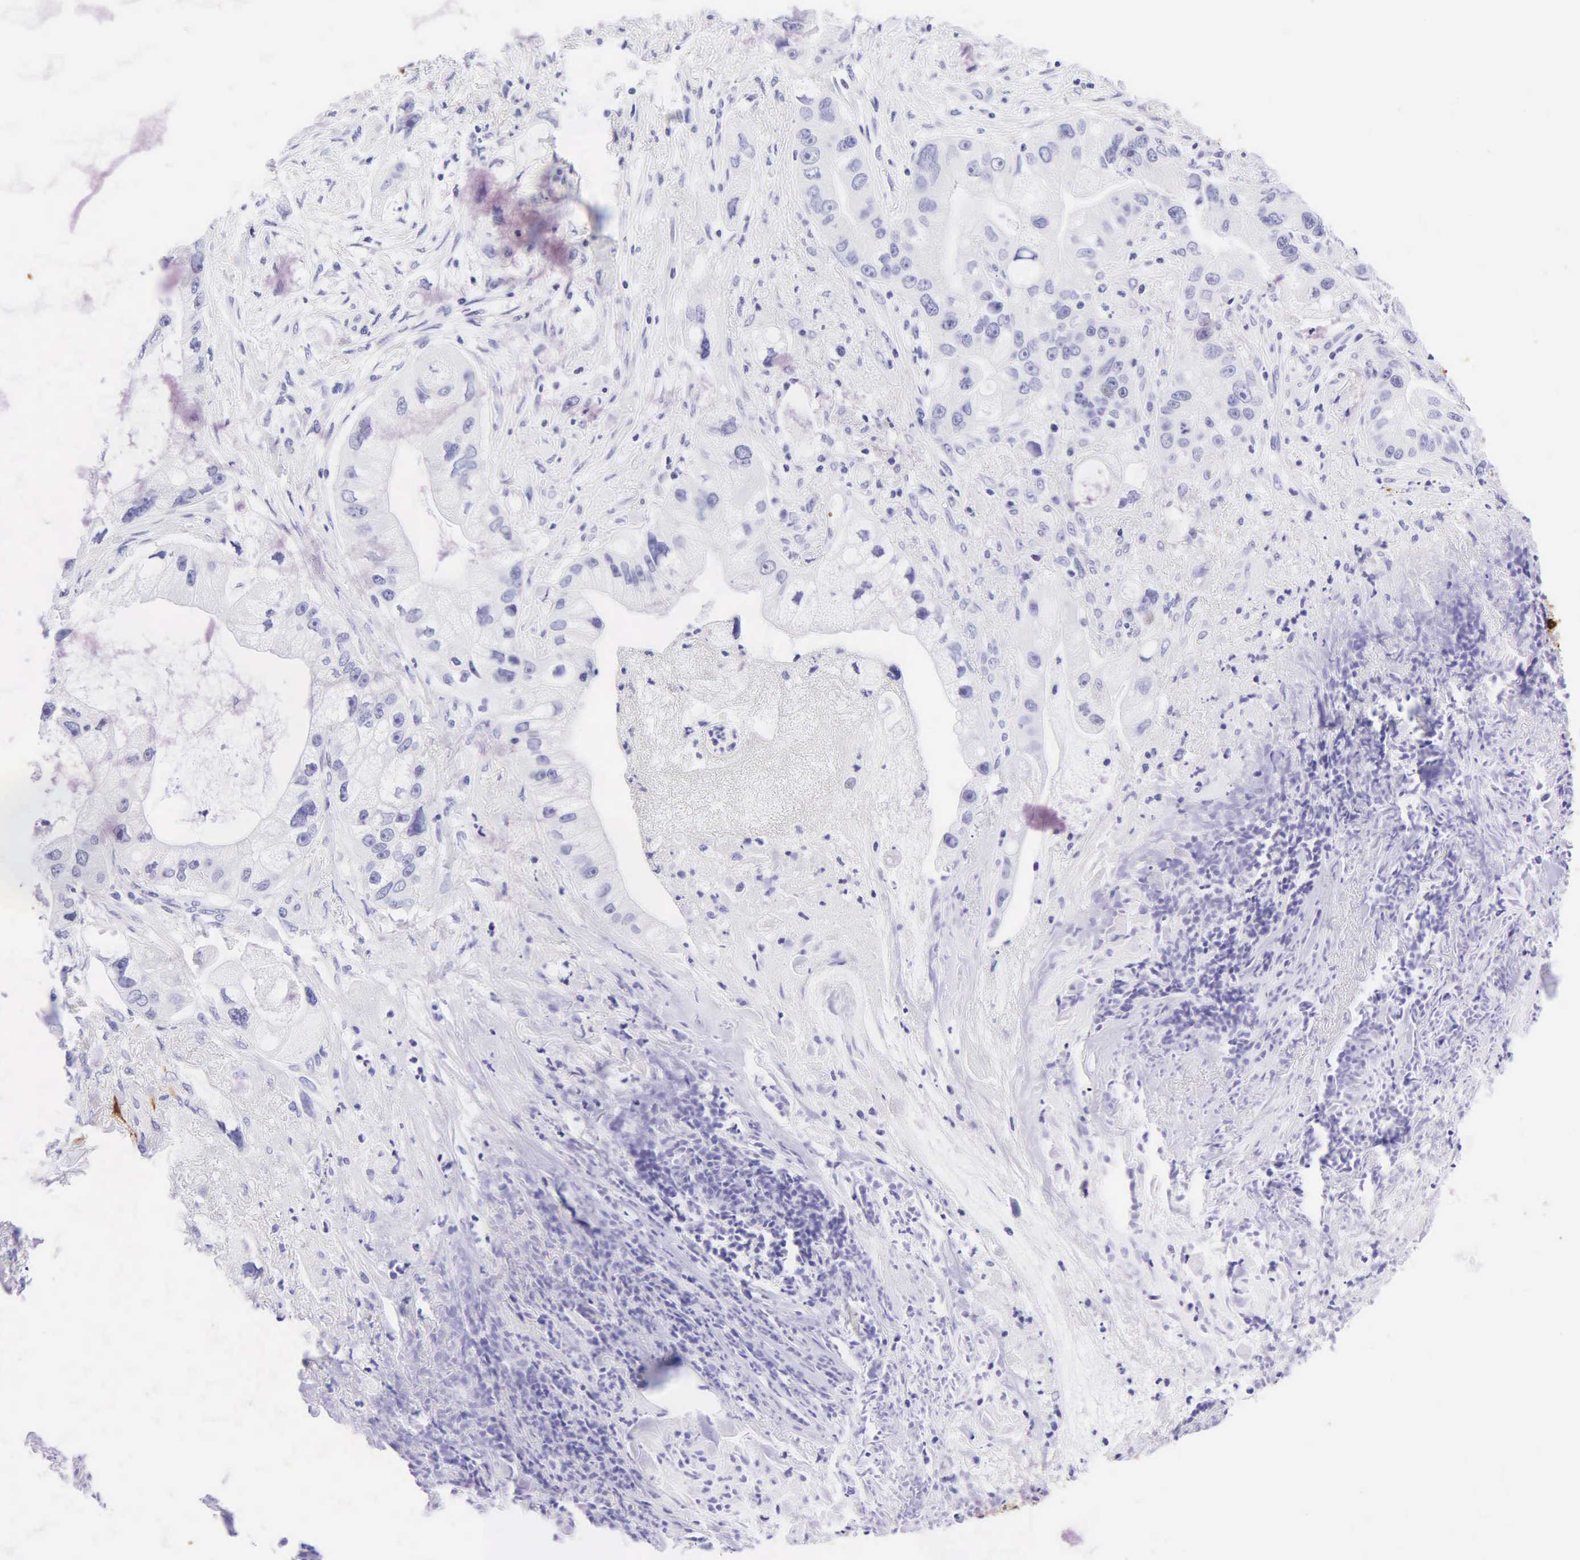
{"staining": {"intensity": "negative", "quantity": "none", "location": "none"}, "tissue": "pancreatic cancer", "cell_type": "Tumor cells", "image_type": "cancer", "snomed": [{"axis": "morphology", "description": "Adenocarcinoma, NOS"}, {"axis": "topography", "description": "Pancreas"}, {"axis": "topography", "description": "Stomach, upper"}], "caption": "Human pancreatic cancer stained for a protein using immunohistochemistry (IHC) displays no expression in tumor cells.", "gene": "DES", "patient": {"sex": "male", "age": 77}}